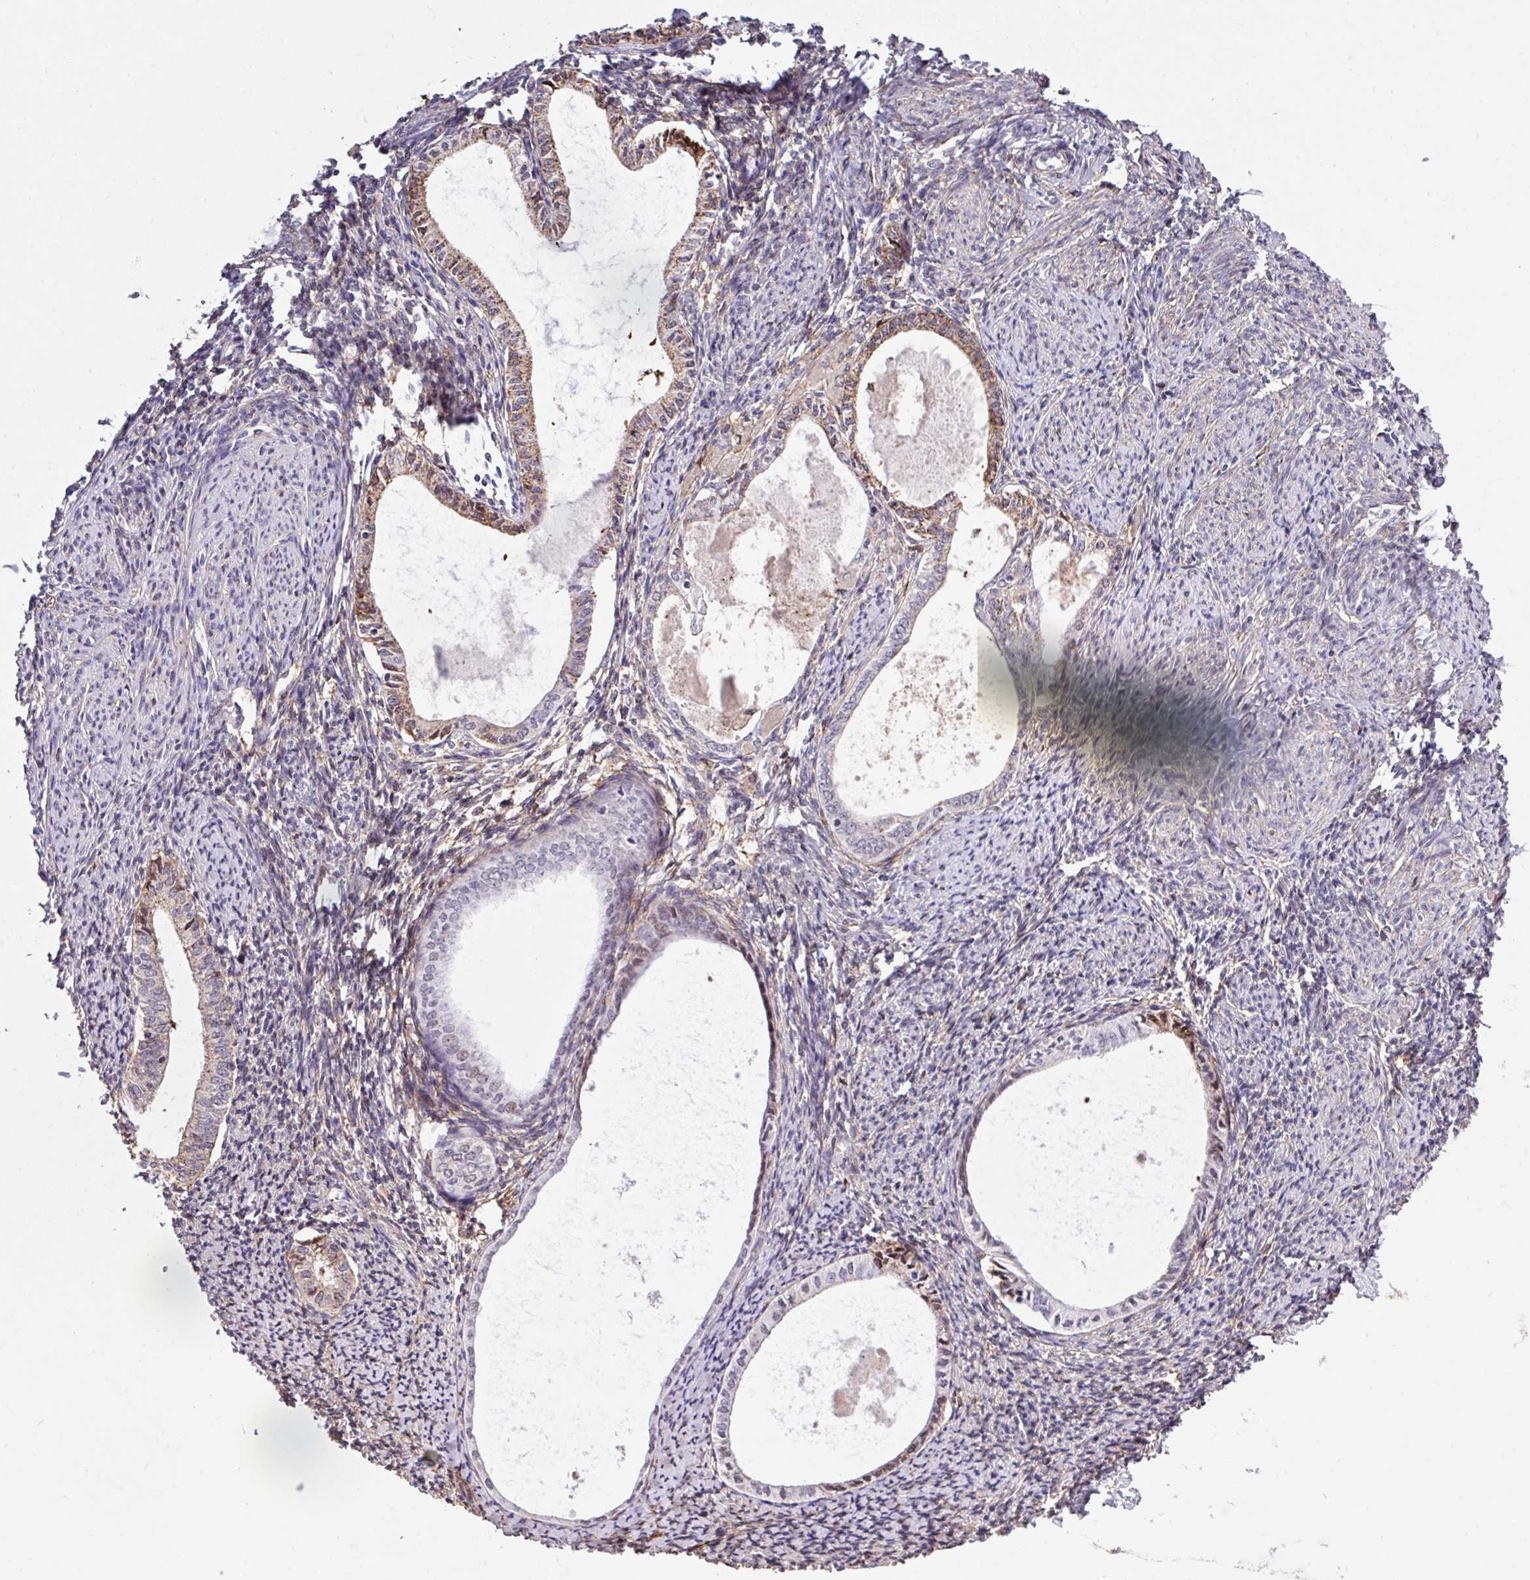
{"staining": {"intensity": "moderate", "quantity": "25%-75%", "location": "cytoplasmic/membranous"}, "tissue": "endometrium", "cell_type": "Cells in endometrial stroma", "image_type": "normal", "snomed": [{"axis": "morphology", "description": "Normal tissue, NOS"}, {"axis": "topography", "description": "Endometrium"}], "caption": "Immunohistochemistry (DAB (3,3'-diaminobenzidine)) staining of normal human endometrium demonstrates moderate cytoplasmic/membranous protein staining in about 25%-75% of cells in endometrial stroma. Immunohistochemistry (ihc) stains the protein in brown and the nuclei are stained blue.", "gene": "RPP25L", "patient": {"sex": "female", "age": 63}}